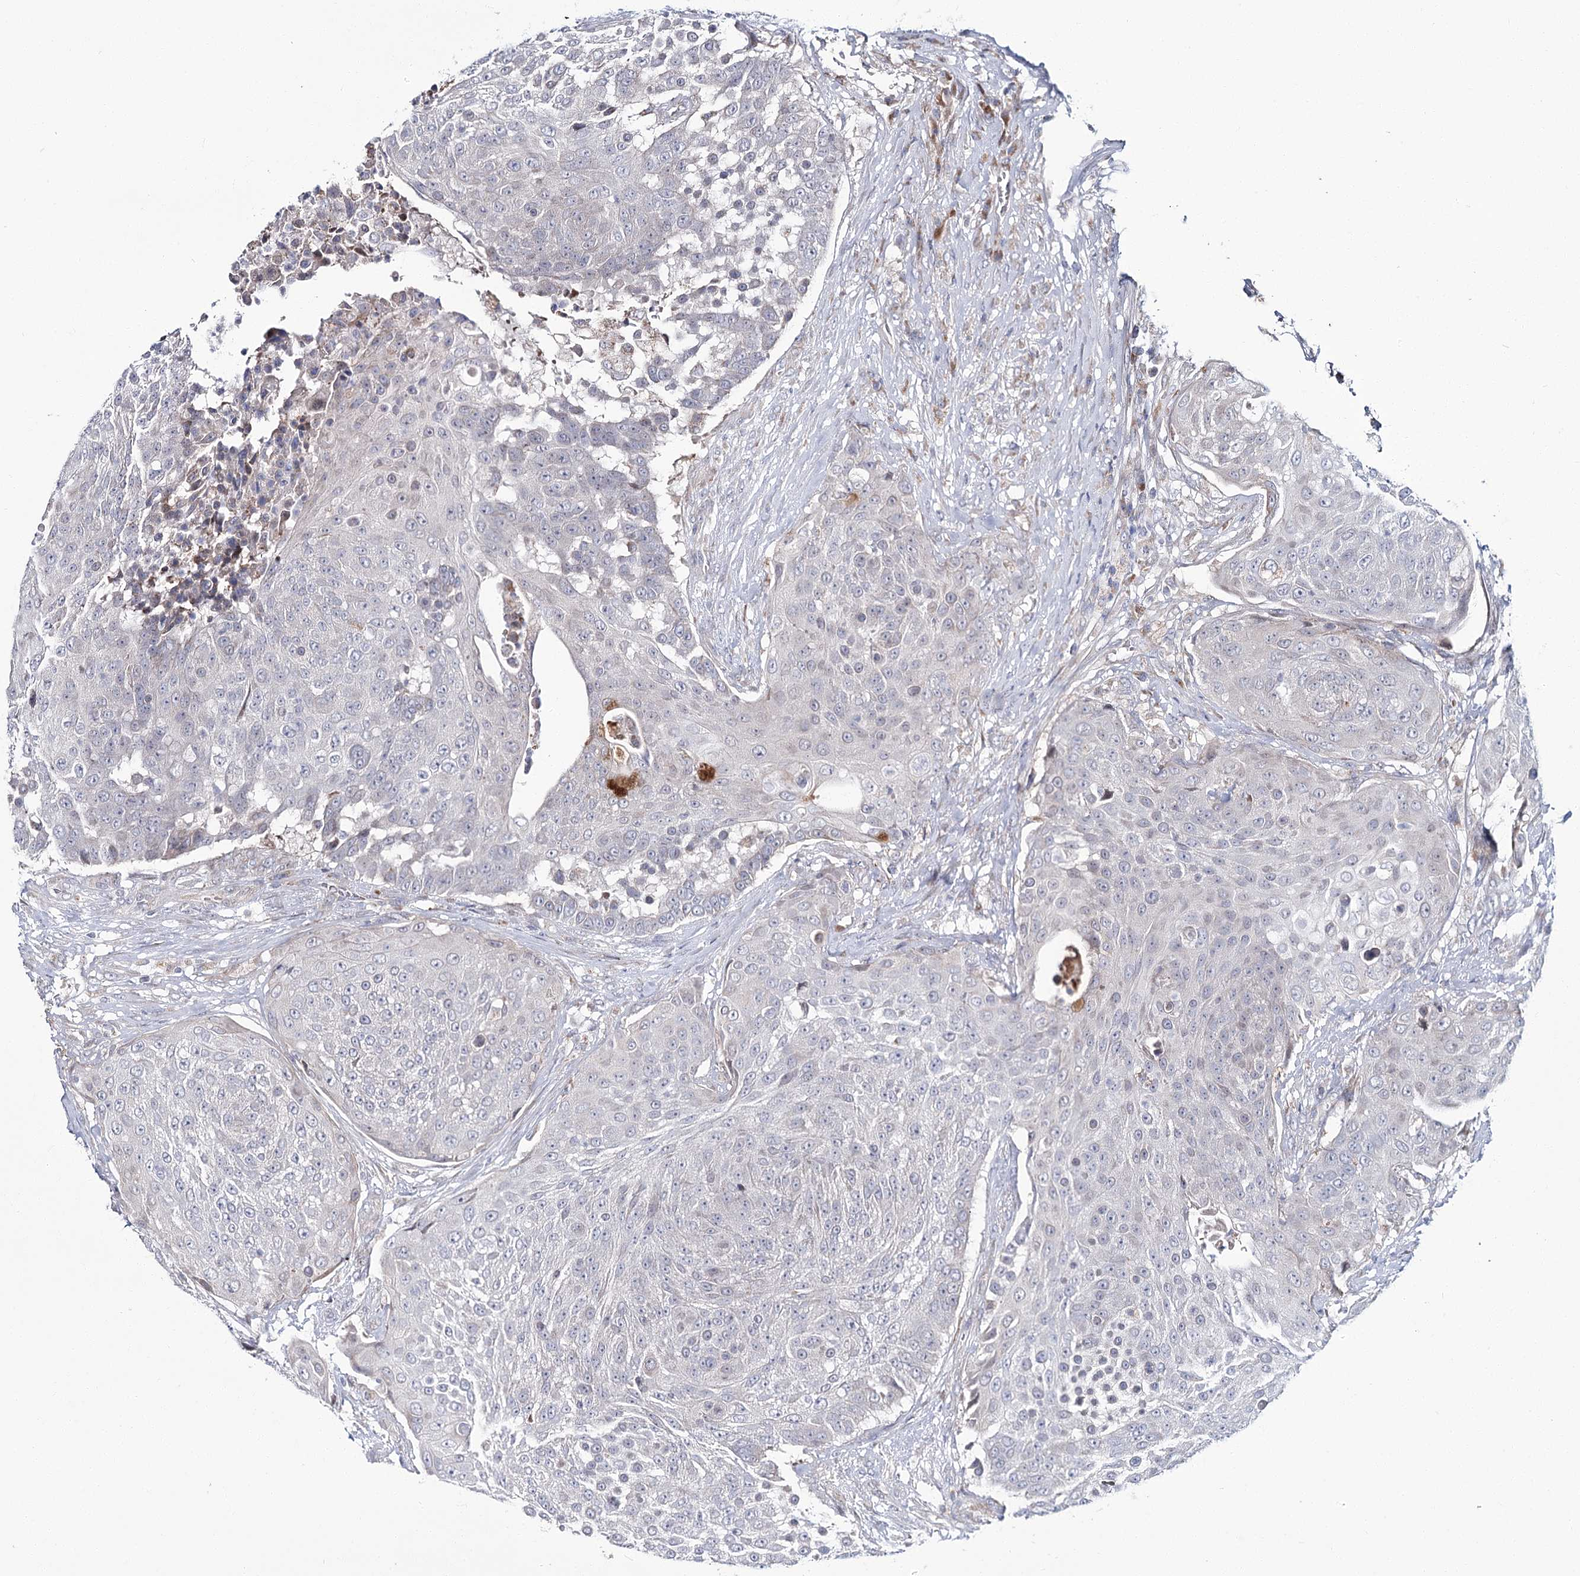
{"staining": {"intensity": "negative", "quantity": "none", "location": "none"}, "tissue": "urothelial cancer", "cell_type": "Tumor cells", "image_type": "cancer", "snomed": [{"axis": "morphology", "description": "Urothelial carcinoma, High grade"}, {"axis": "topography", "description": "Urinary bladder"}], "caption": "Urothelial cancer was stained to show a protein in brown. There is no significant staining in tumor cells.", "gene": "CPLANE1", "patient": {"sex": "female", "age": 63}}